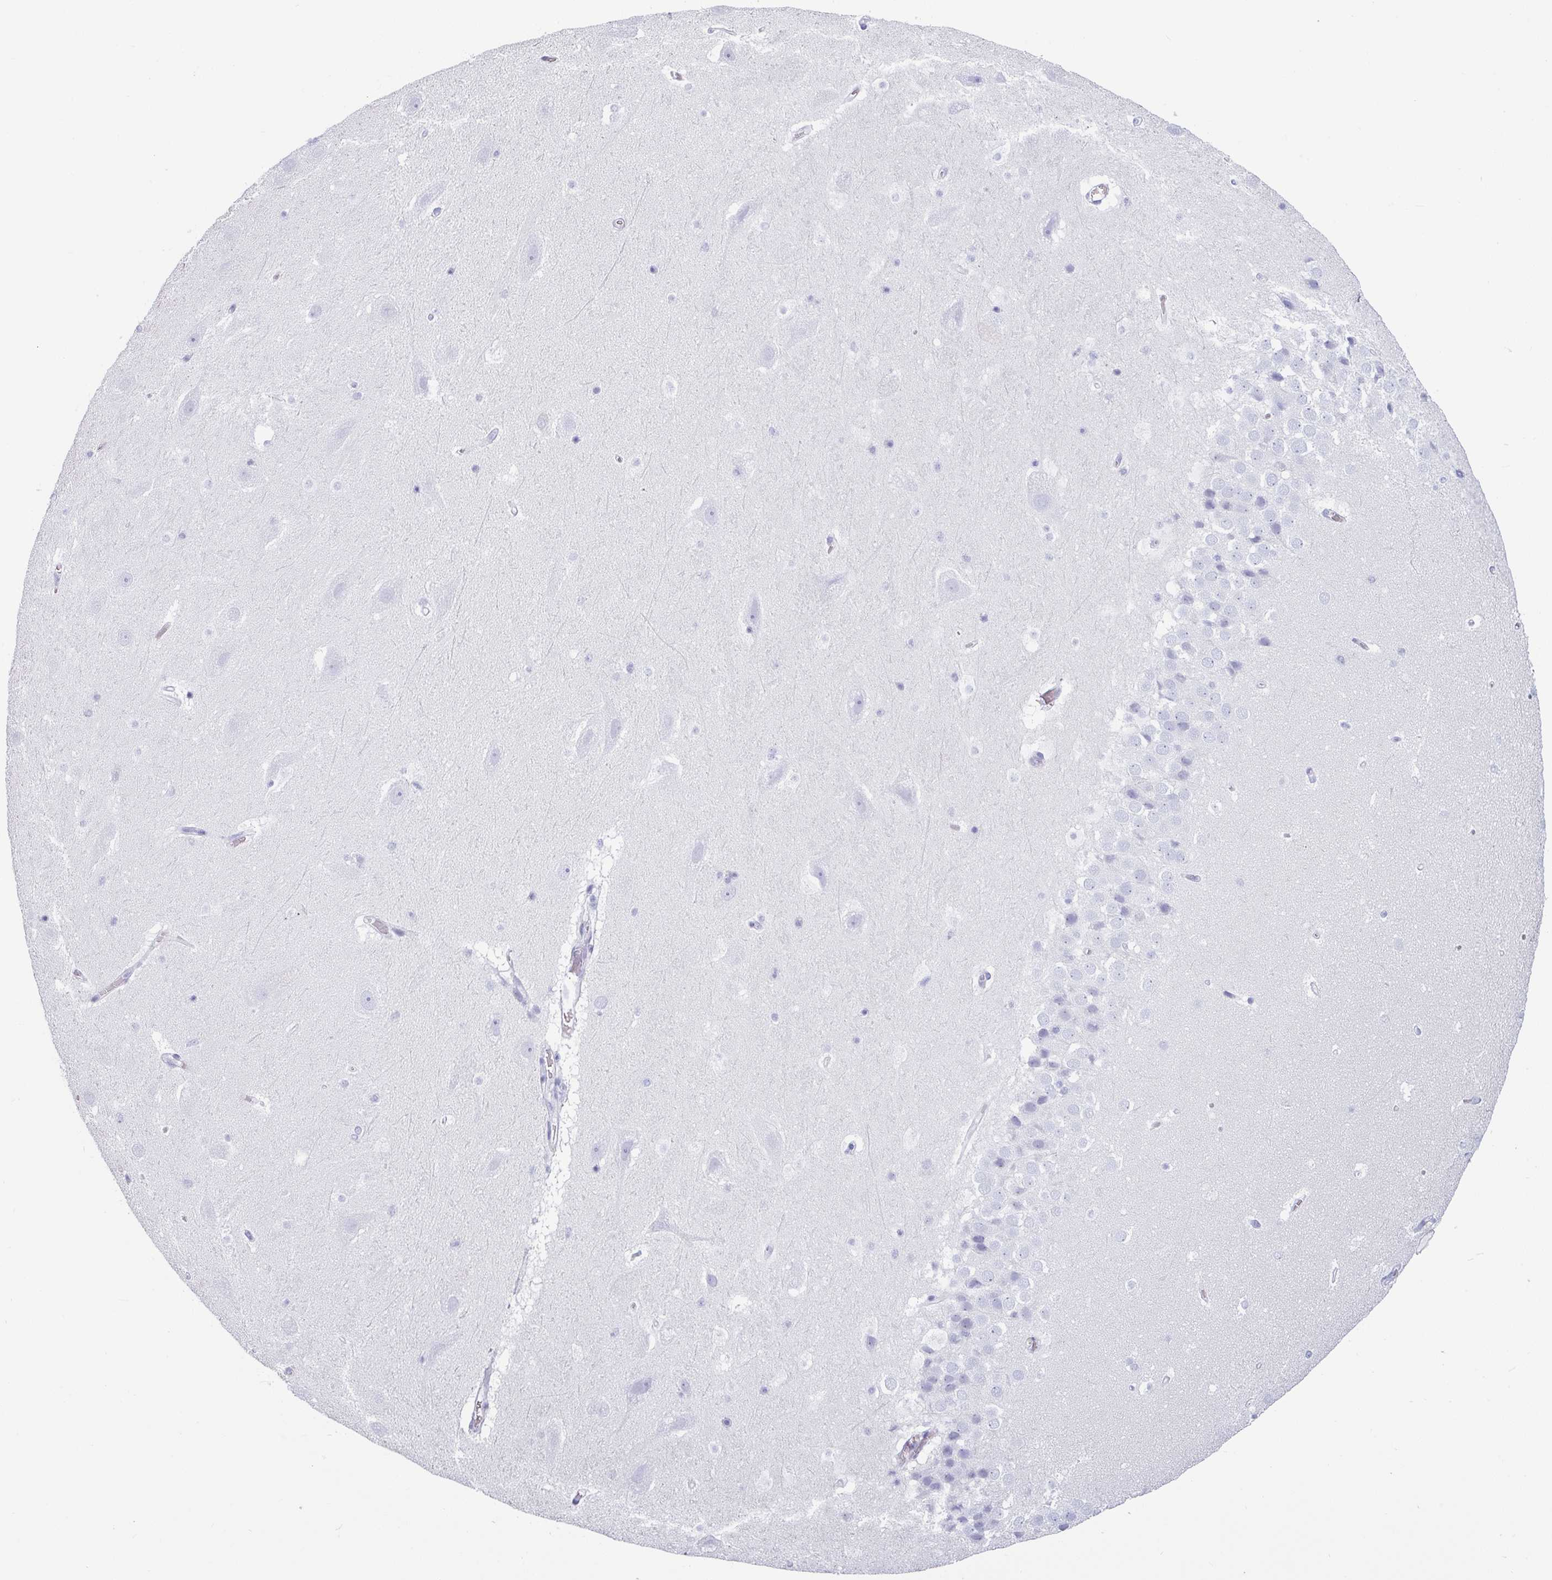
{"staining": {"intensity": "negative", "quantity": "none", "location": "none"}, "tissue": "hippocampus", "cell_type": "Glial cells", "image_type": "normal", "snomed": [{"axis": "morphology", "description": "Normal tissue, NOS"}, {"axis": "topography", "description": "Hippocampus"}], "caption": "Immunohistochemistry micrograph of unremarkable human hippocampus stained for a protein (brown), which reveals no positivity in glial cells.", "gene": "CRYBB2", "patient": {"sex": "male", "age": 37}}